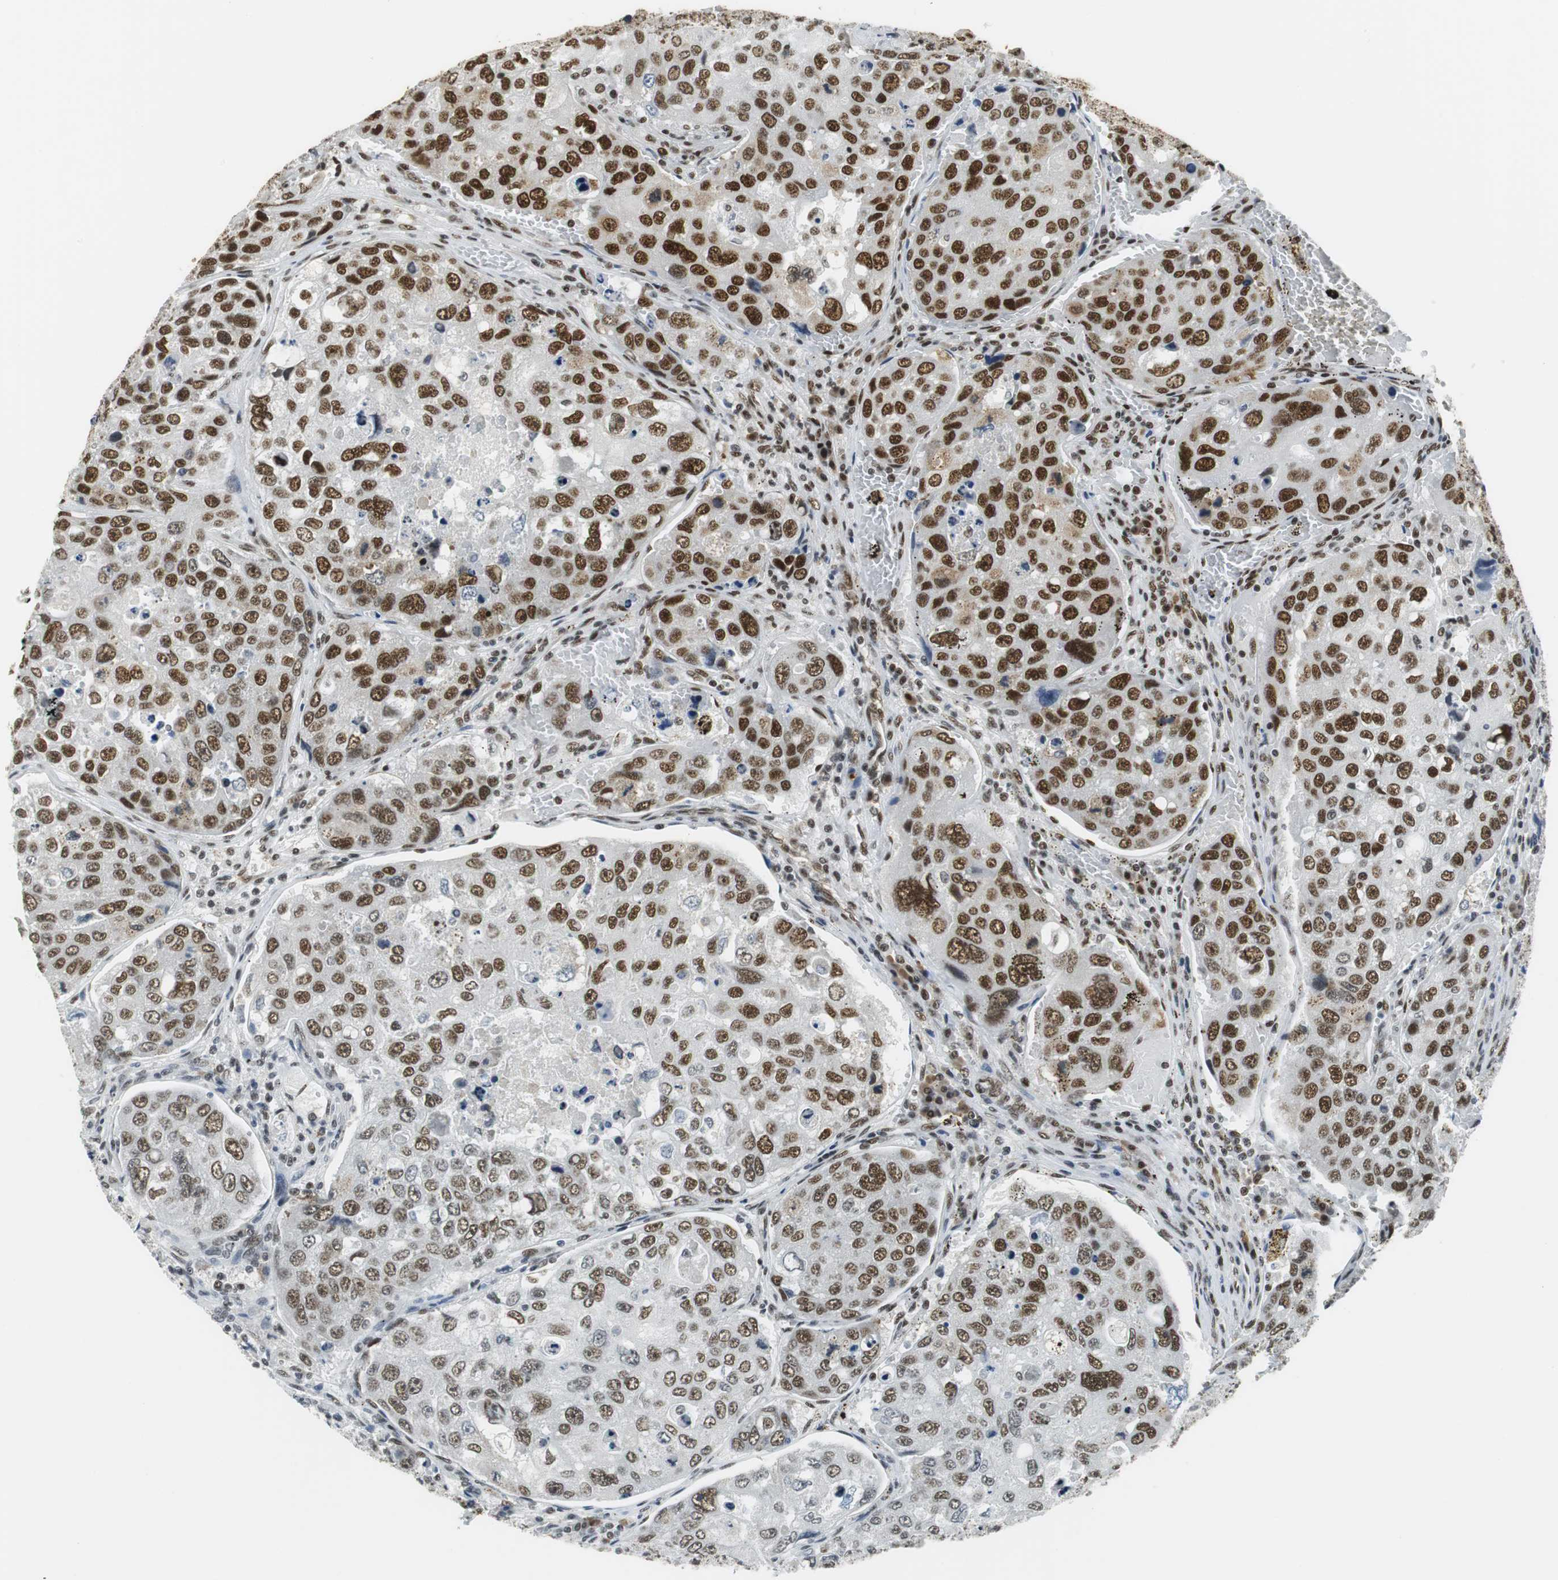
{"staining": {"intensity": "strong", "quantity": ">75%", "location": "nuclear"}, "tissue": "urothelial cancer", "cell_type": "Tumor cells", "image_type": "cancer", "snomed": [{"axis": "morphology", "description": "Urothelial carcinoma, High grade"}, {"axis": "topography", "description": "Lymph node"}, {"axis": "topography", "description": "Urinary bladder"}], "caption": "Strong nuclear positivity for a protein is present in approximately >75% of tumor cells of high-grade urothelial carcinoma using immunohistochemistry.", "gene": "PRKDC", "patient": {"sex": "male", "age": 51}}